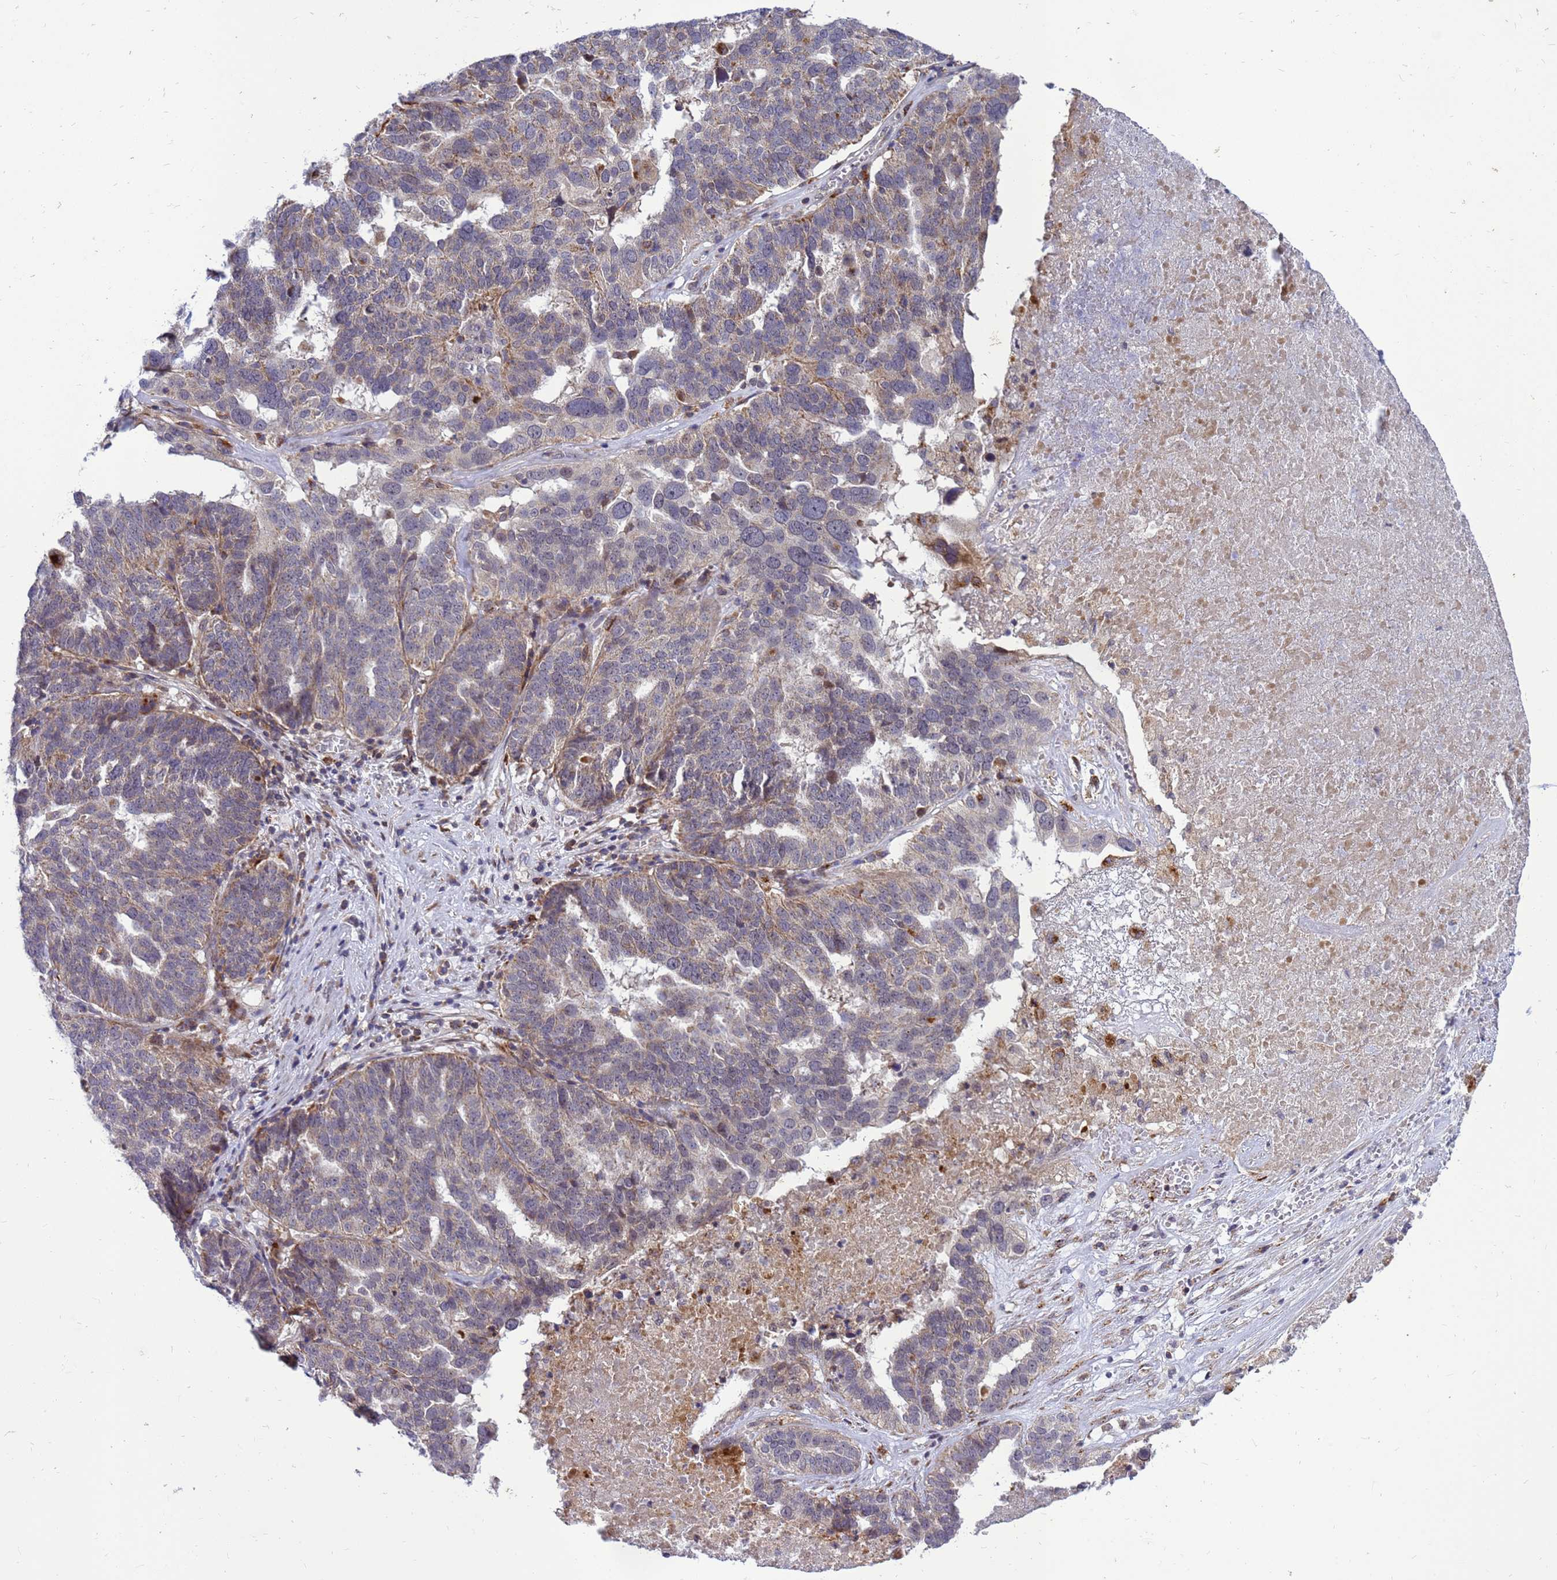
{"staining": {"intensity": "moderate", "quantity": "<25%", "location": "cytoplasmic/membranous"}, "tissue": "ovarian cancer", "cell_type": "Tumor cells", "image_type": "cancer", "snomed": [{"axis": "morphology", "description": "Cystadenocarcinoma, serous, NOS"}, {"axis": "topography", "description": "Ovary"}], "caption": "Protein expression analysis of ovarian cancer (serous cystadenocarcinoma) reveals moderate cytoplasmic/membranous expression in about <25% of tumor cells. (DAB IHC, brown staining for protein, blue staining for nuclei).", "gene": "C12orf43", "patient": {"sex": "female", "age": 59}}